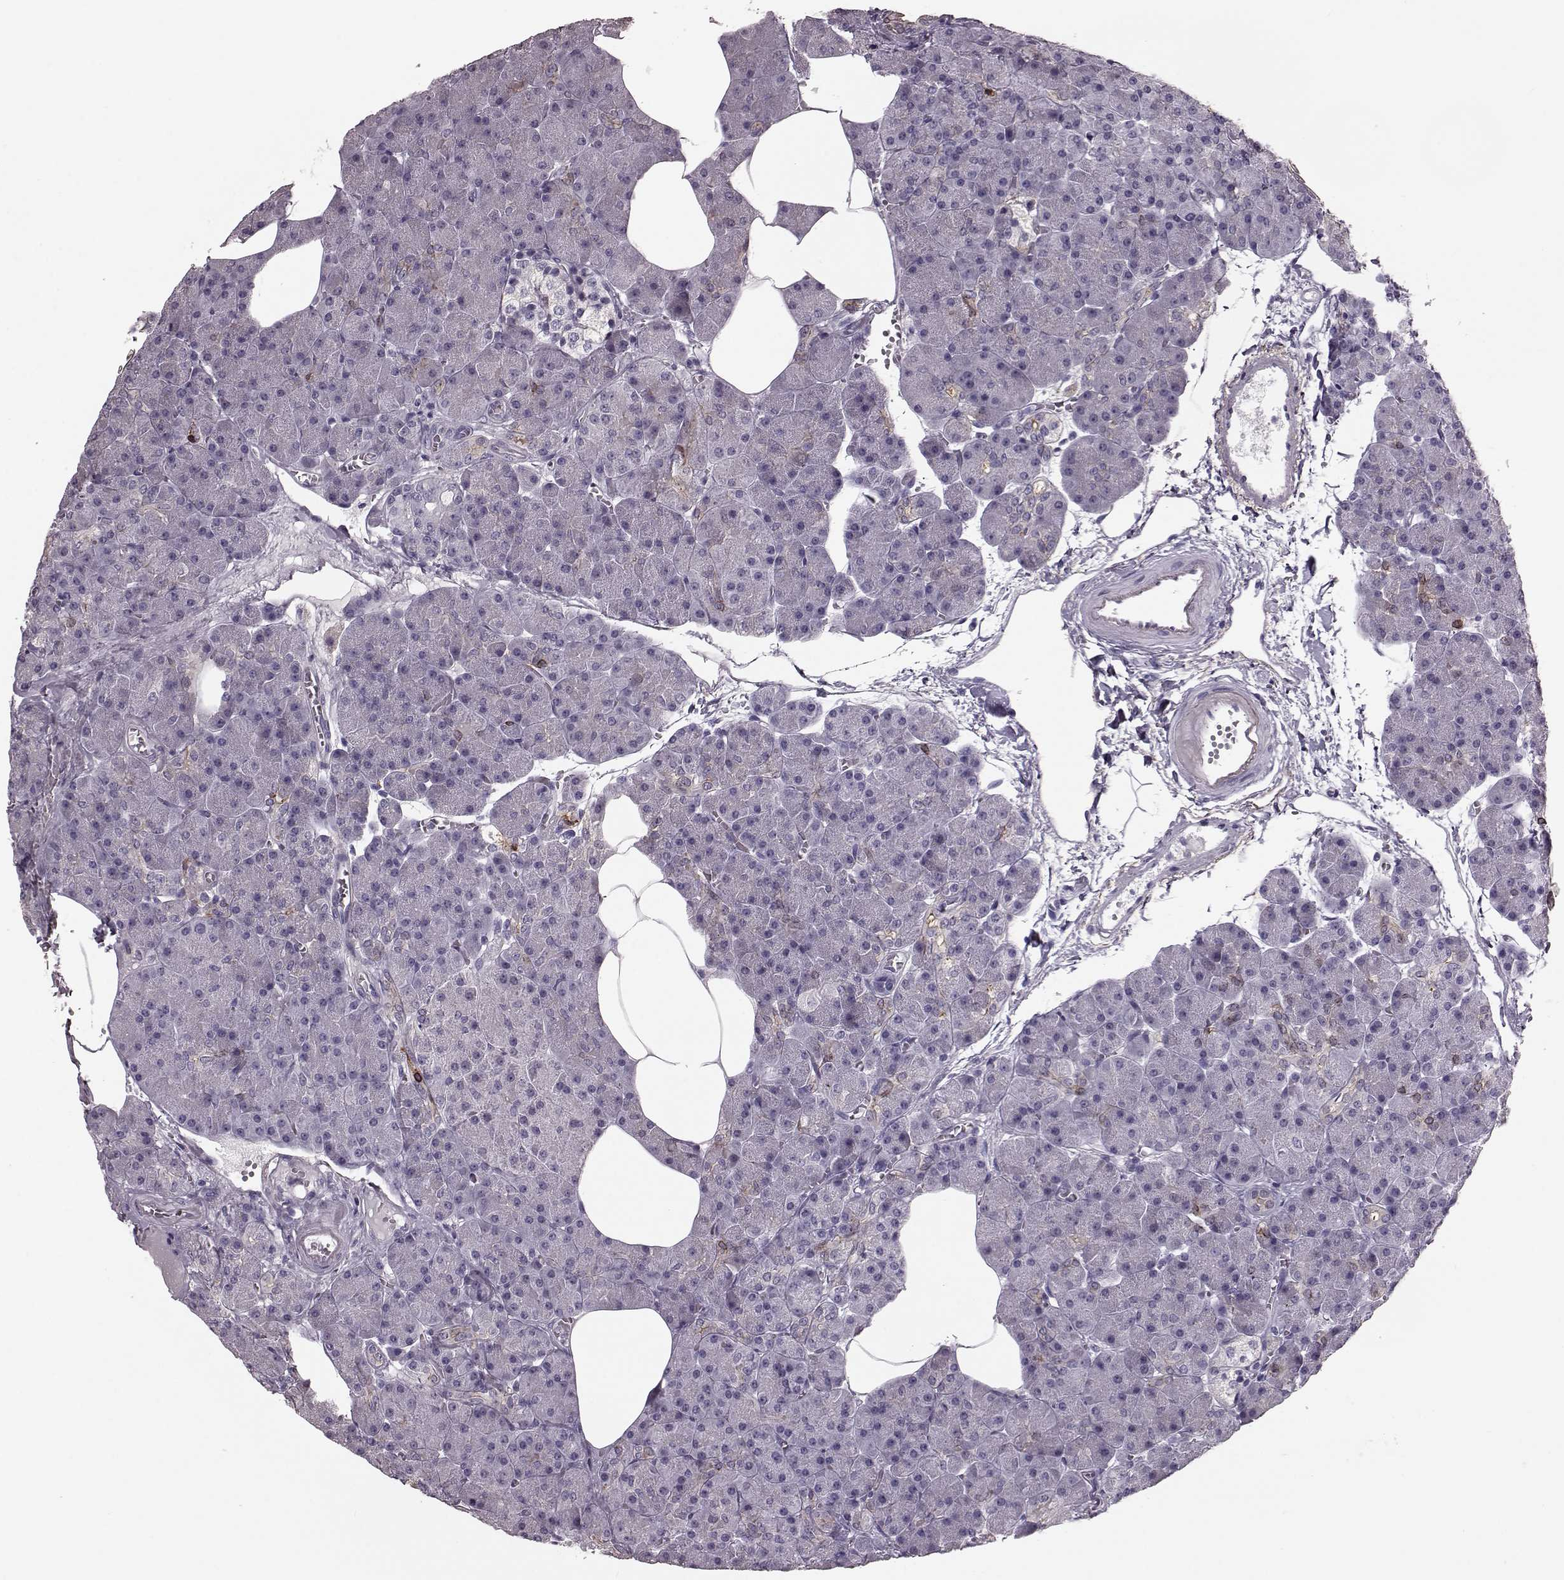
{"staining": {"intensity": "negative", "quantity": "none", "location": "none"}, "tissue": "pancreas", "cell_type": "Exocrine glandular cells", "image_type": "normal", "snomed": [{"axis": "morphology", "description": "Normal tissue, NOS"}, {"axis": "topography", "description": "Pancreas"}], "caption": "Human pancreas stained for a protein using IHC exhibits no expression in exocrine glandular cells.", "gene": "CST7", "patient": {"sex": "female", "age": 45}}